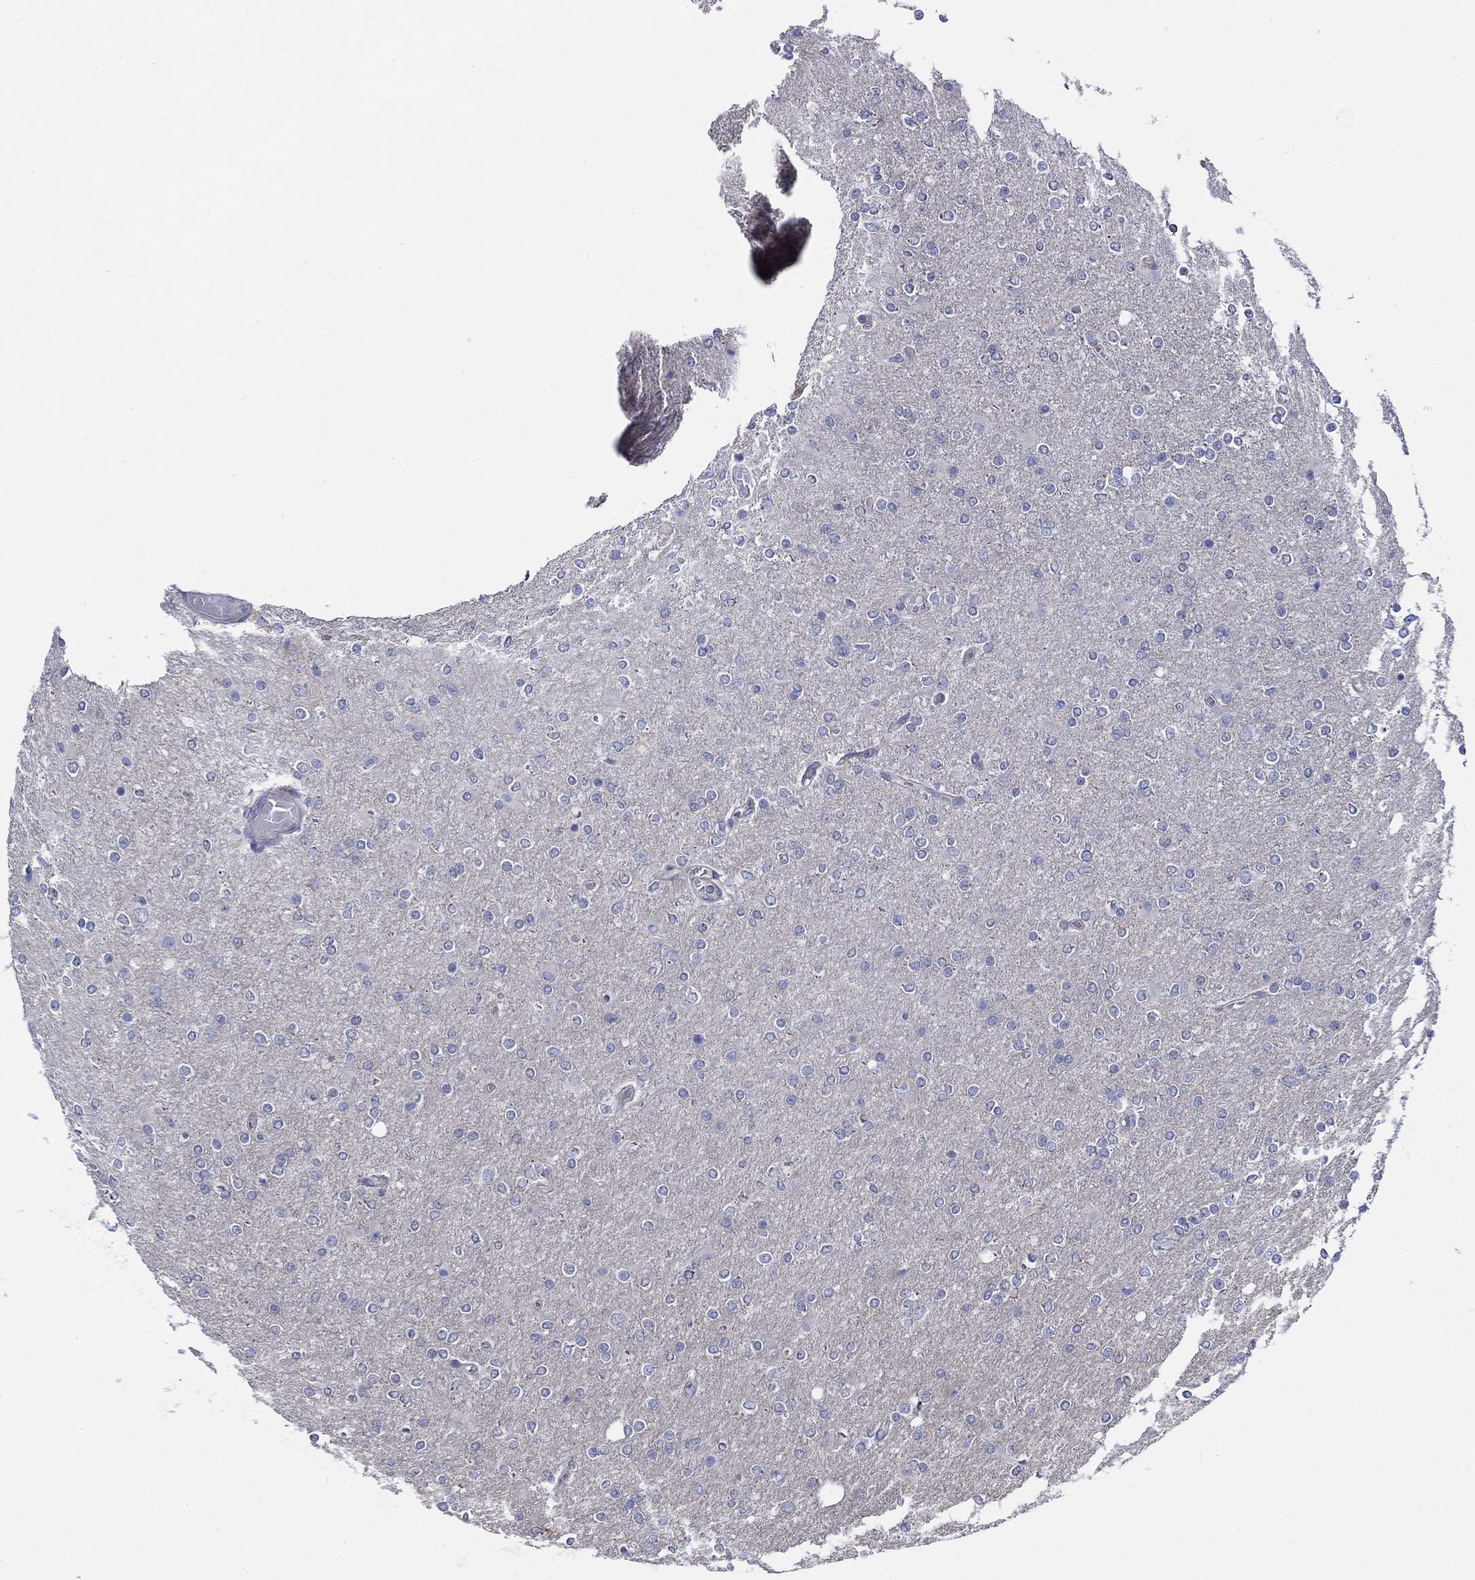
{"staining": {"intensity": "negative", "quantity": "none", "location": "none"}, "tissue": "glioma", "cell_type": "Tumor cells", "image_type": "cancer", "snomed": [{"axis": "morphology", "description": "Glioma, malignant, High grade"}, {"axis": "topography", "description": "Cerebral cortex"}], "caption": "The immunohistochemistry photomicrograph has no significant positivity in tumor cells of glioma tissue.", "gene": "CFAP61", "patient": {"sex": "male", "age": 70}}